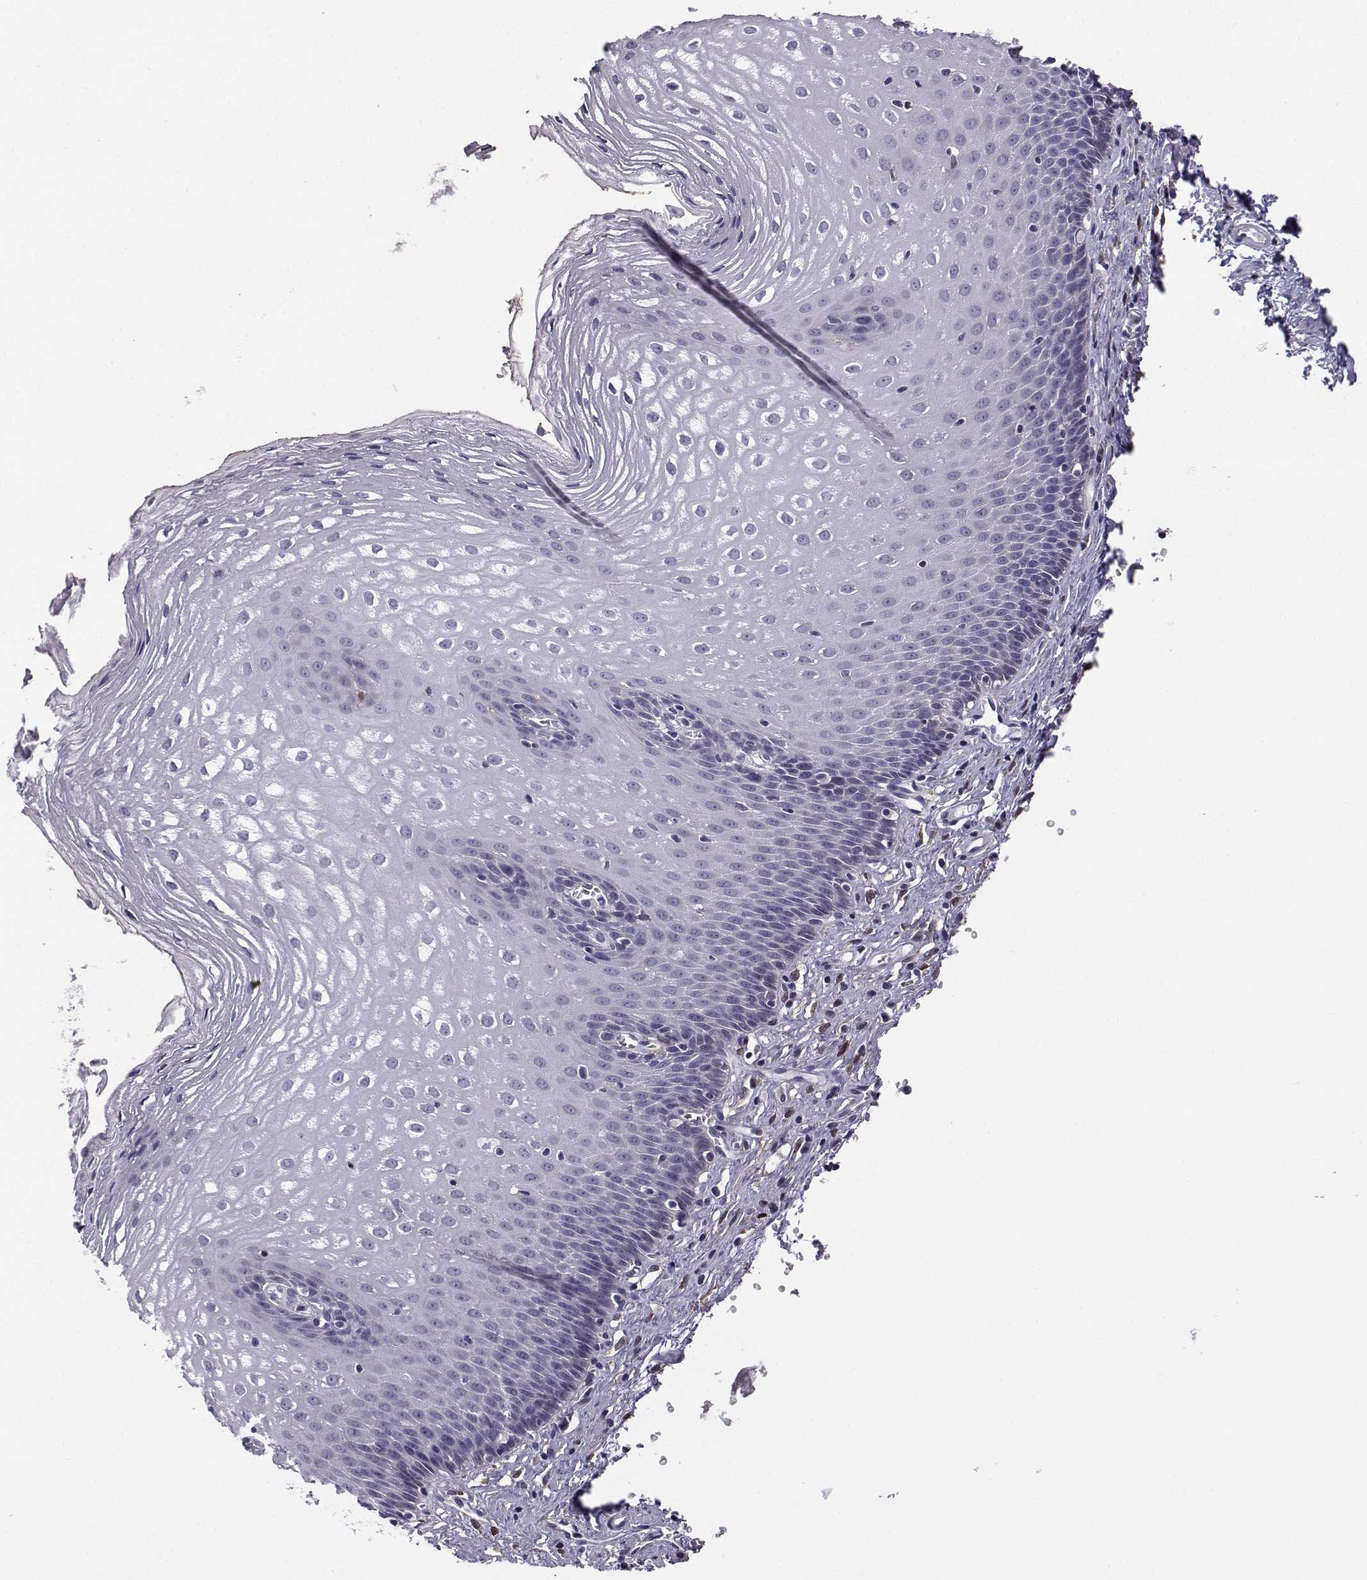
{"staining": {"intensity": "negative", "quantity": "none", "location": "none"}, "tissue": "esophagus", "cell_type": "Squamous epithelial cells", "image_type": "normal", "snomed": [{"axis": "morphology", "description": "Normal tissue, NOS"}, {"axis": "topography", "description": "Esophagus"}], "caption": "This is an IHC histopathology image of unremarkable human esophagus. There is no staining in squamous epithelial cells.", "gene": "AKR1B1", "patient": {"sex": "male", "age": 72}}